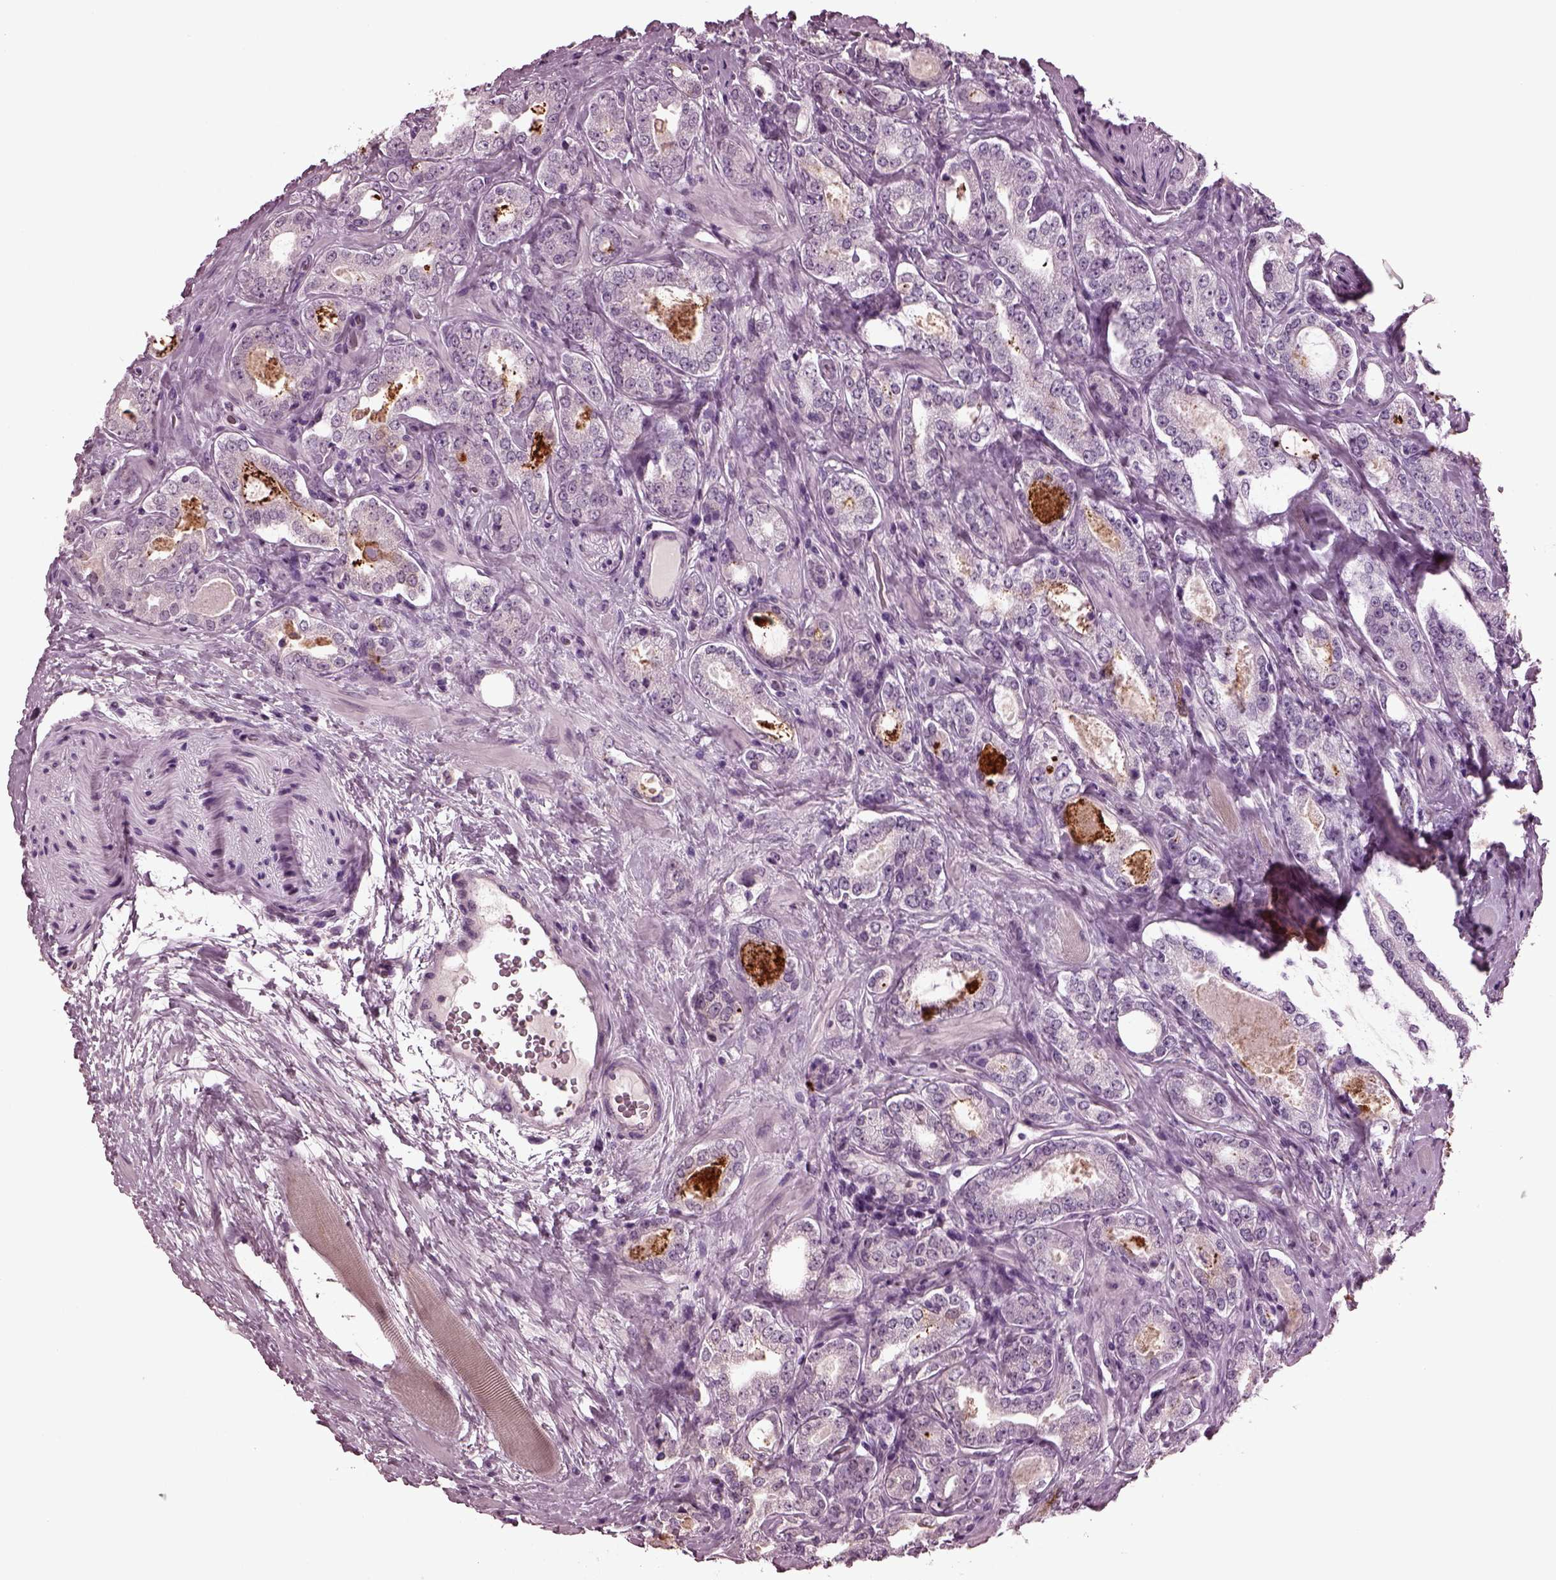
{"staining": {"intensity": "negative", "quantity": "none", "location": "none"}, "tissue": "prostate cancer", "cell_type": "Tumor cells", "image_type": "cancer", "snomed": [{"axis": "morphology", "description": "Adenocarcinoma, NOS"}, {"axis": "topography", "description": "Prostate"}], "caption": "Adenocarcinoma (prostate) was stained to show a protein in brown. There is no significant expression in tumor cells.", "gene": "MIB2", "patient": {"sex": "male", "age": 64}}